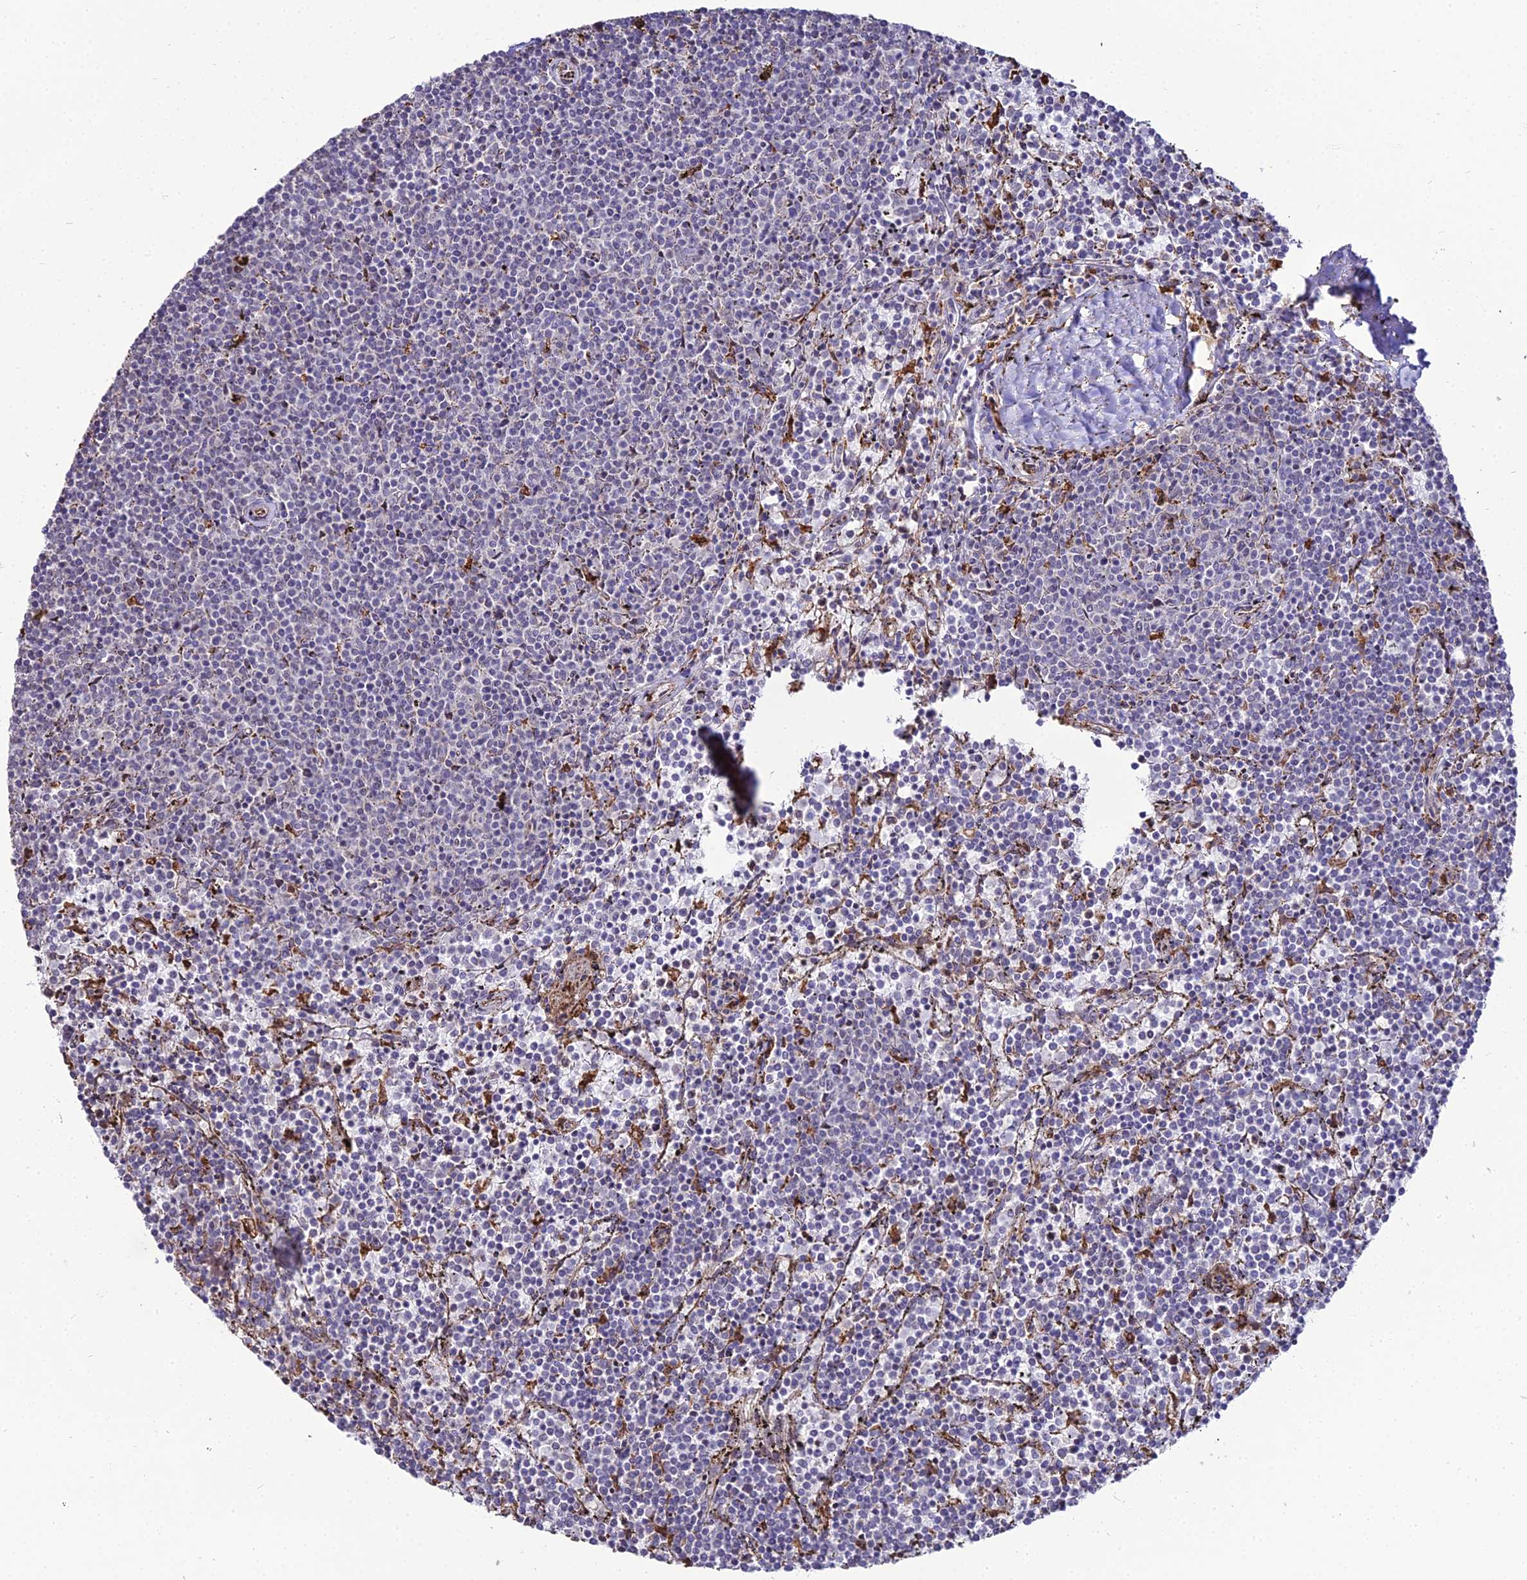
{"staining": {"intensity": "negative", "quantity": "none", "location": "none"}, "tissue": "lymphoma", "cell_type": "Tumor cells", "image_type": "cancer", "snomed": [{"axis": "morphology", "description": "Malignant lymphoma, non-Hodgkin's type, Low grade"}, {"axis": "topography", "description": "Spleen"}], "caption": "The immunohistochemistry micrograph has no significant expression in tumor cells of malignant lymphoma, non-Hodgkin's type (low-grade) tissue.", "gene": "TROAP", "patient": {"sex": "female", "age": 50}}